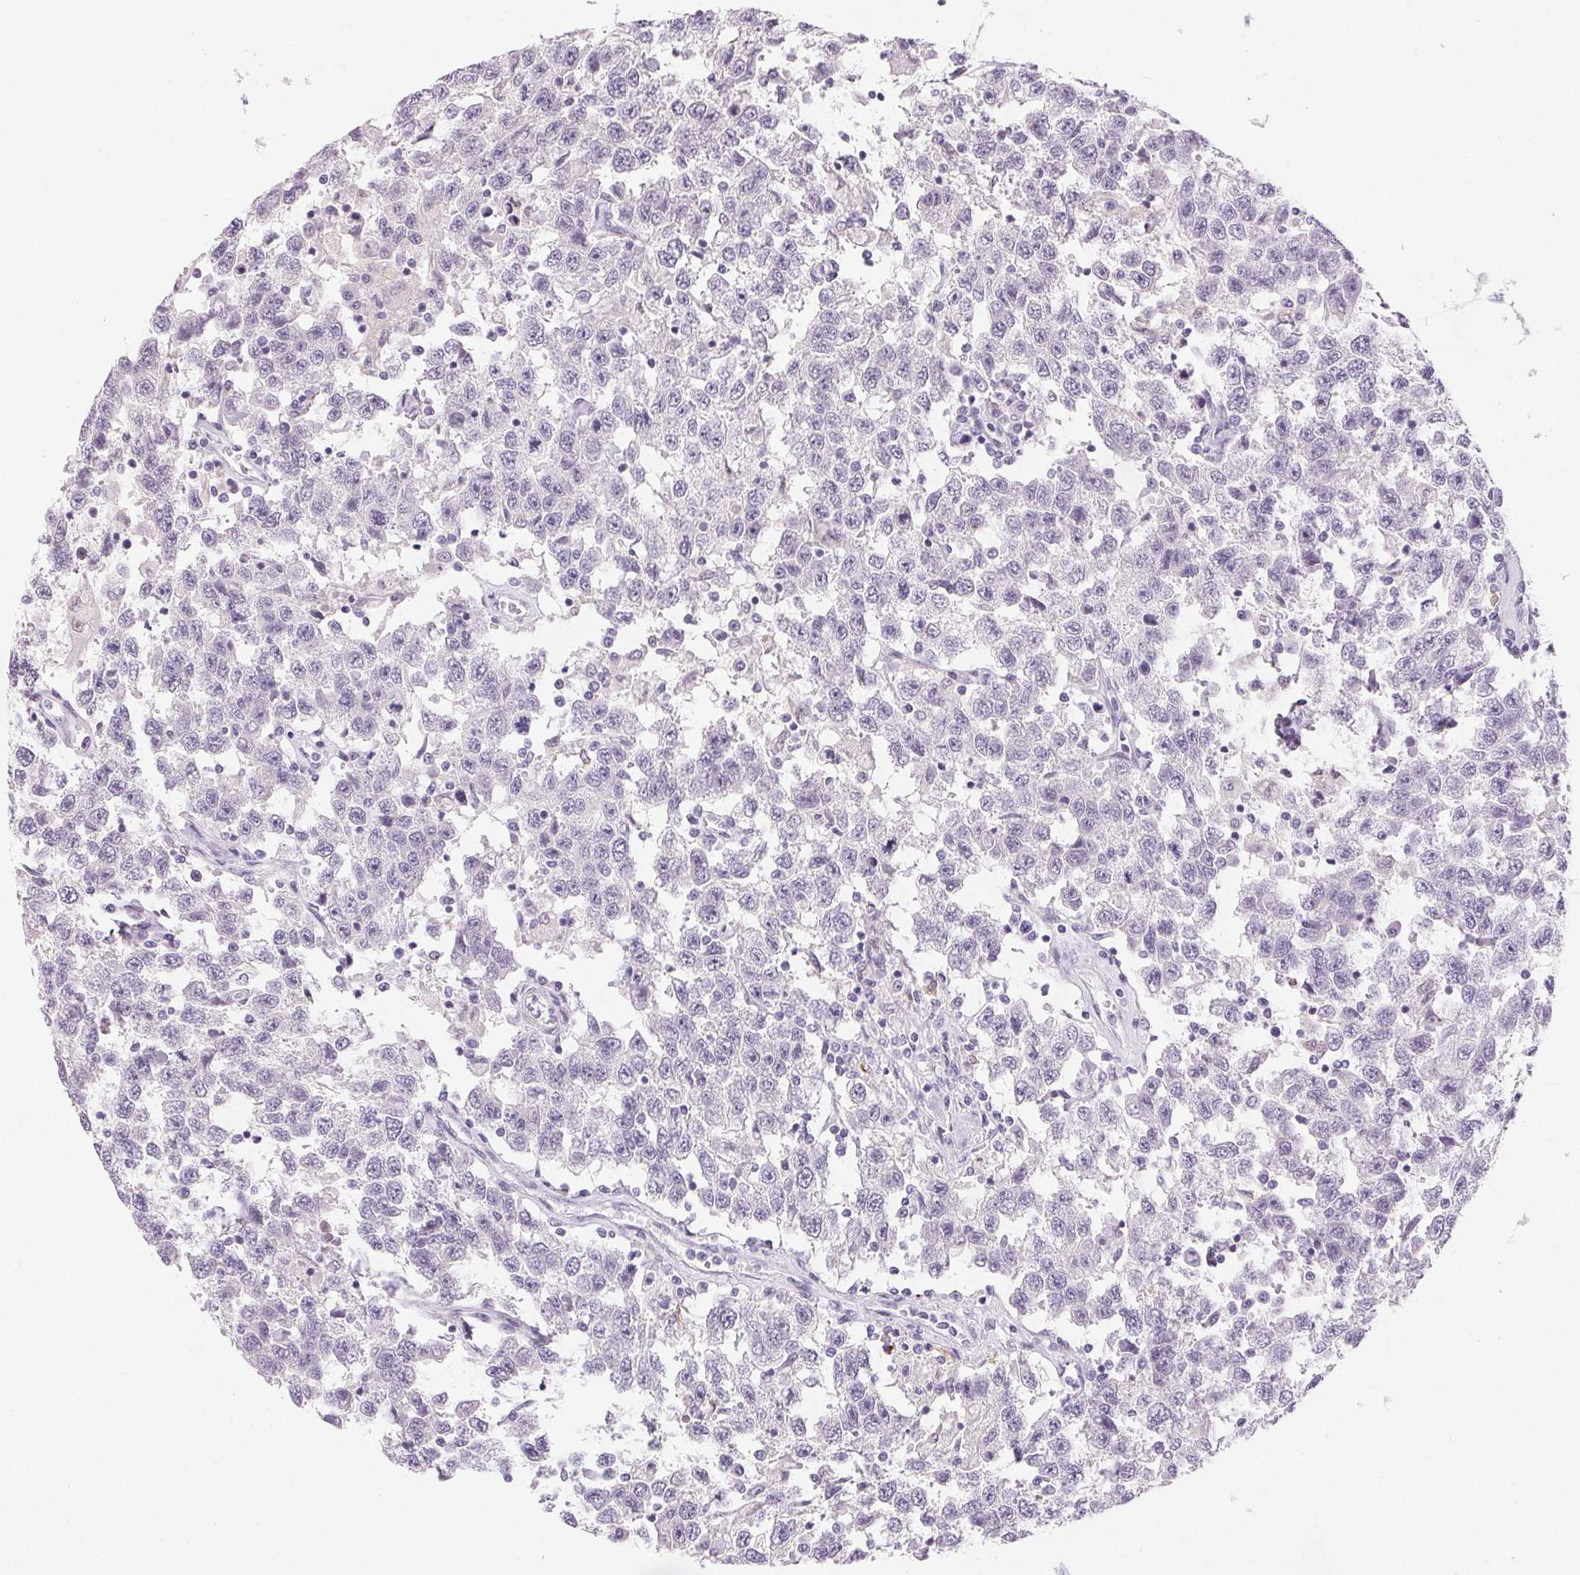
{"staining": {"intensity": "negative", "quantity": "none", "location": "none"}, "tissue": "testis cancer", "cell_type": "Tumor cells", "image_type": "cancer", "snomed": [{"axis": "morphology", "description": "Seminoma, NOS"}, {"axis": "topography", "description": "Testis"}], "caption": "There is no significant expression in tumor cells of testis cancer (seminoma). Brightfield microscopy of immunohistochemistry stained with DAB (3,3'-diaminobenzidine) (brown) and hematoxylin (blue), captured at high magnification.", "gene": "RPGRIP1", "patient": {"sex": "male", "age": 41}}